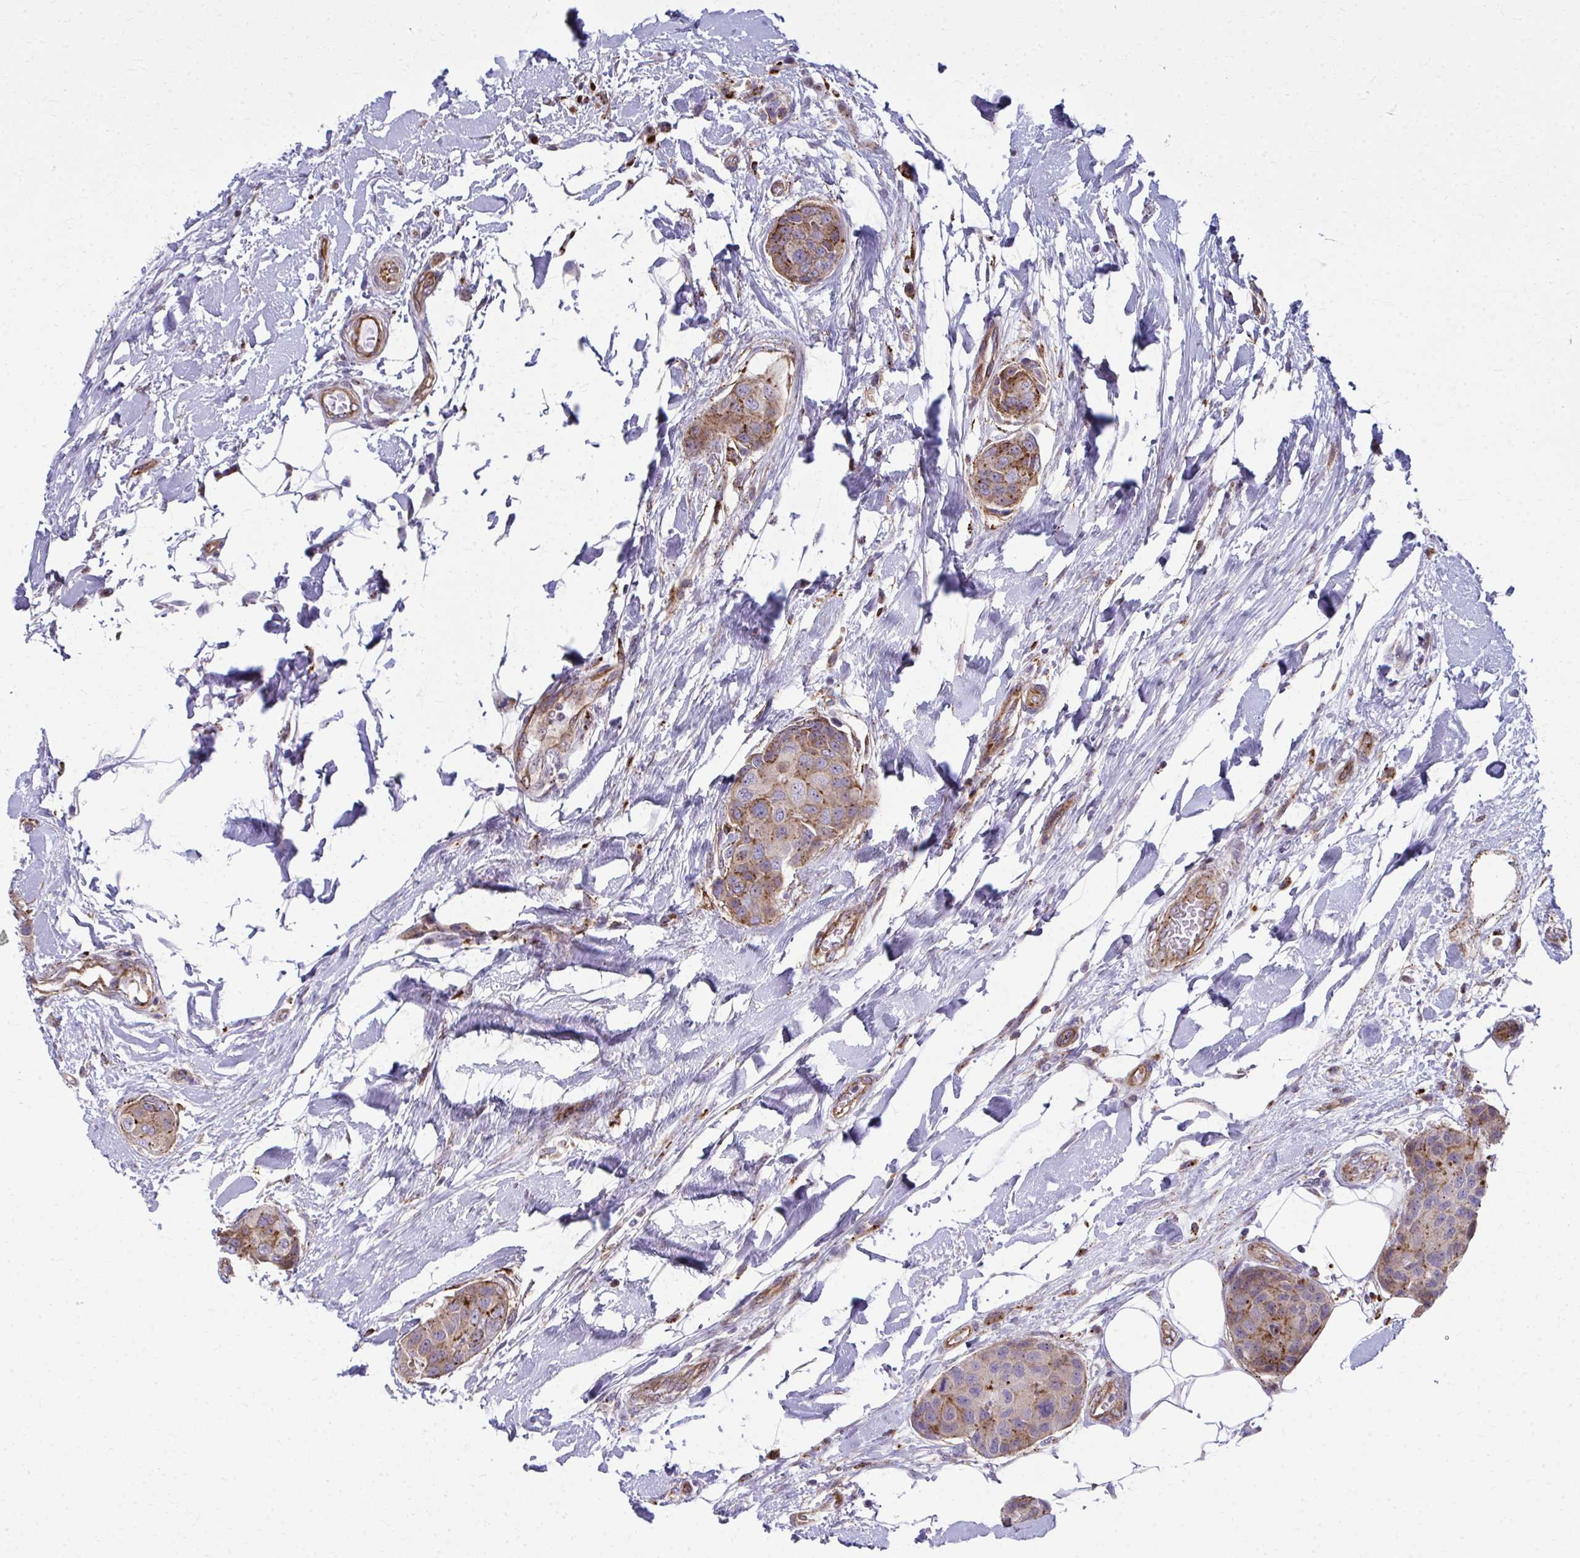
{"staining": {"intensity": "moderate", "quantity": "25%-75%", "location": "cytoplasmic/membranous"}, "tissue": "breast cancer", "cell_type": "Tumor cells", "image_type": "cancer", "snomed": [{"axis": "morphology", "description": "Duct carcinoma"}, {"axis": "topography", "description": "Breast"}, {"axis": "topography", "description": "Lymph node"}], "caption": "High-magnification brightfield microscopy of breast infiltrating ductal carcinoma stained with DAB (3,3'-diaminobenzidine) (brown) and counterstained with hematoxylin (blue). tumor cells exhibit moderate cytoplasmic/membranous expression is identified in approximately25%-75% of cells.", "gene": "LRRC4B", "patient": {"sex": "female", "age": 80}}